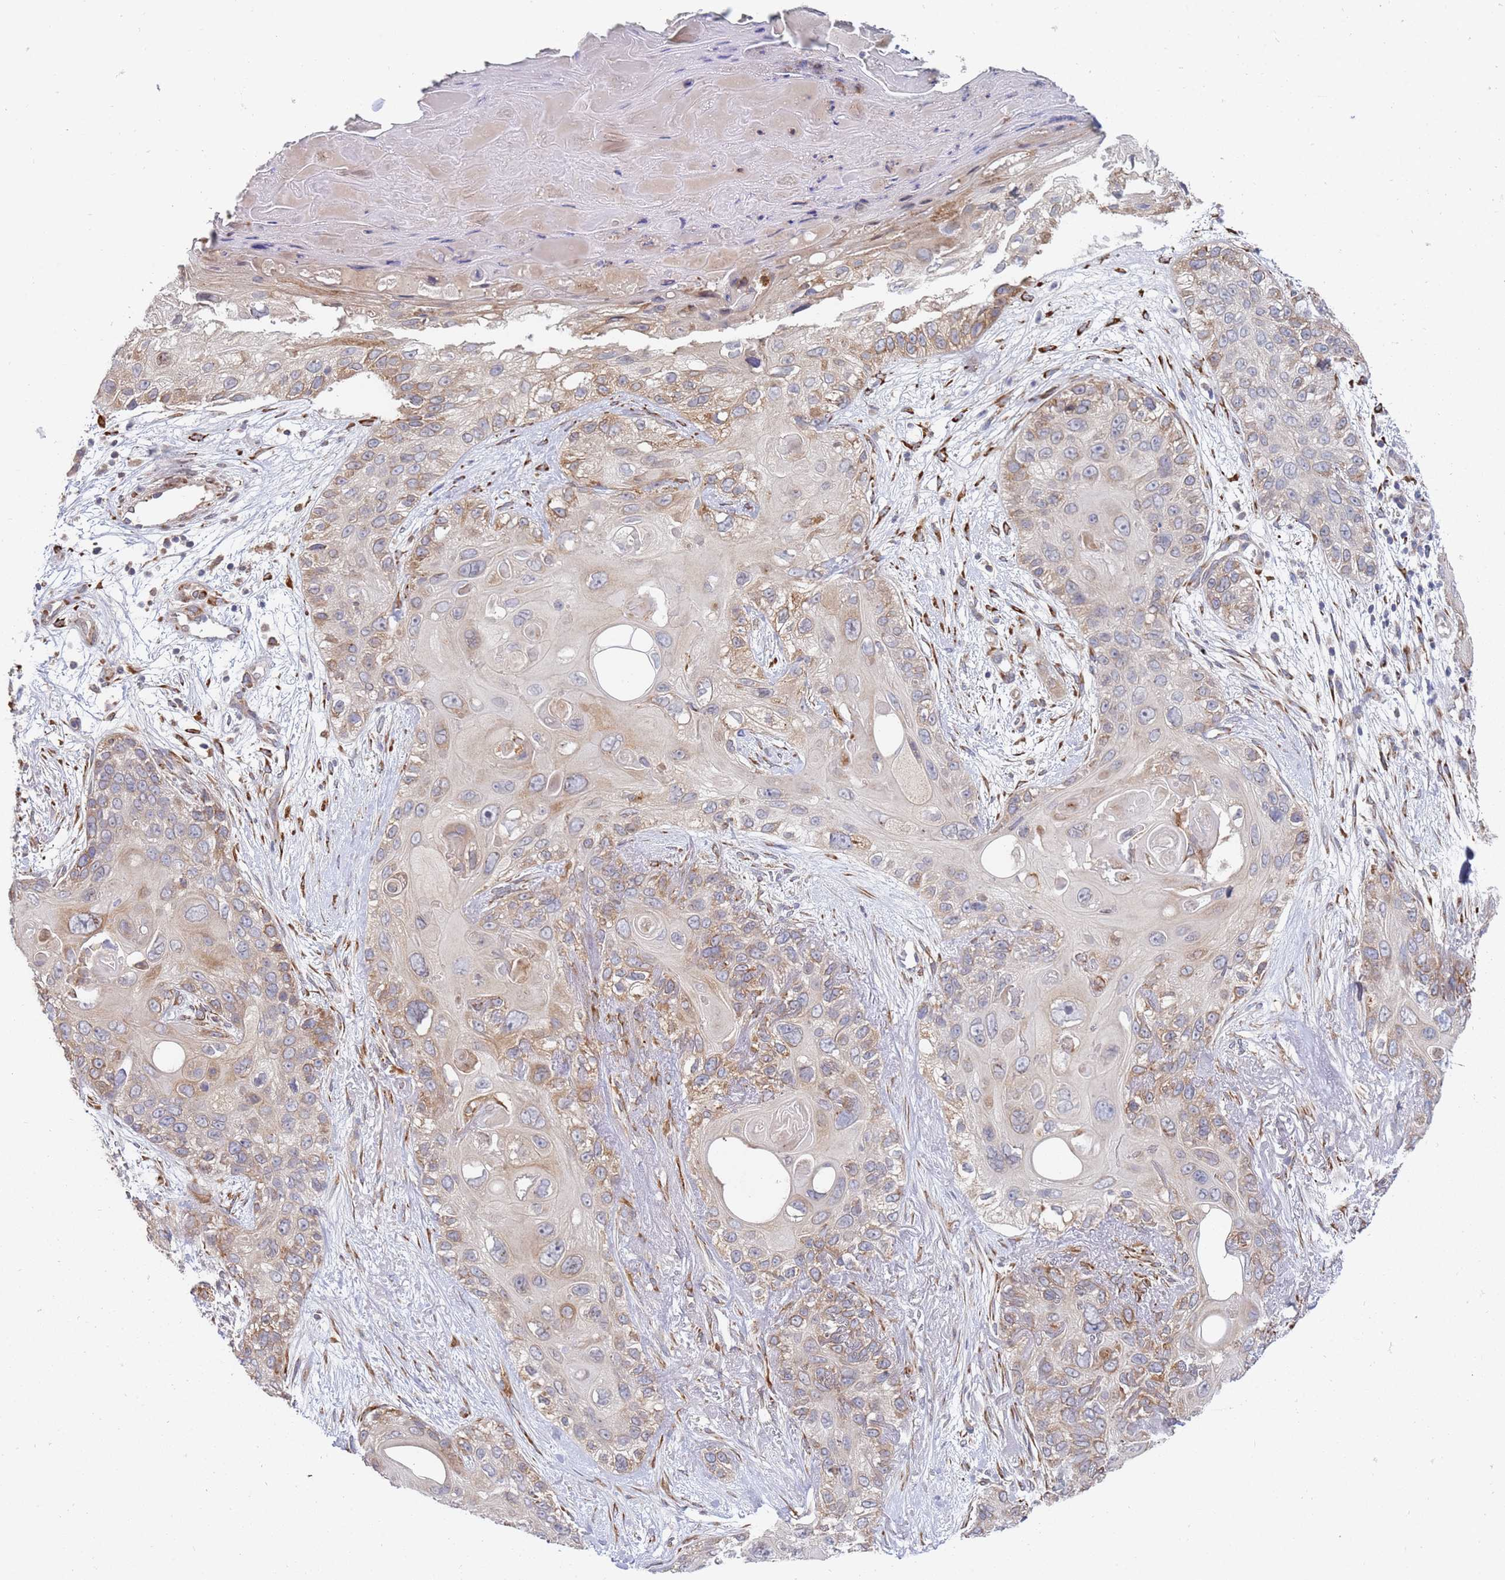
{"staining": {"intensity": "moderate", "quantity": "25%-75%", "location": "cytoplasmic/membranous"}, "tissue": "skin cancer", "cell_type": "Tumor cells", "image_type": "cancer", "snomed": [{"axis": "morphology", "description": "Normal tissue, NOS"}, {"axis": "morphology", "description": "Squamous cell carcinoma, NOS"}, {"axis": "topography", "description": "Skin"}], "caption": "Skin cancer (squamous cell carcinoma) stained with DAB IHC reveals medium levels of moderate cytoplasmic/membranous expression in approximately 25%-75% of tumor cells.", "gene": "VRK2", "patient": {"sex": "male", "age": 72}}